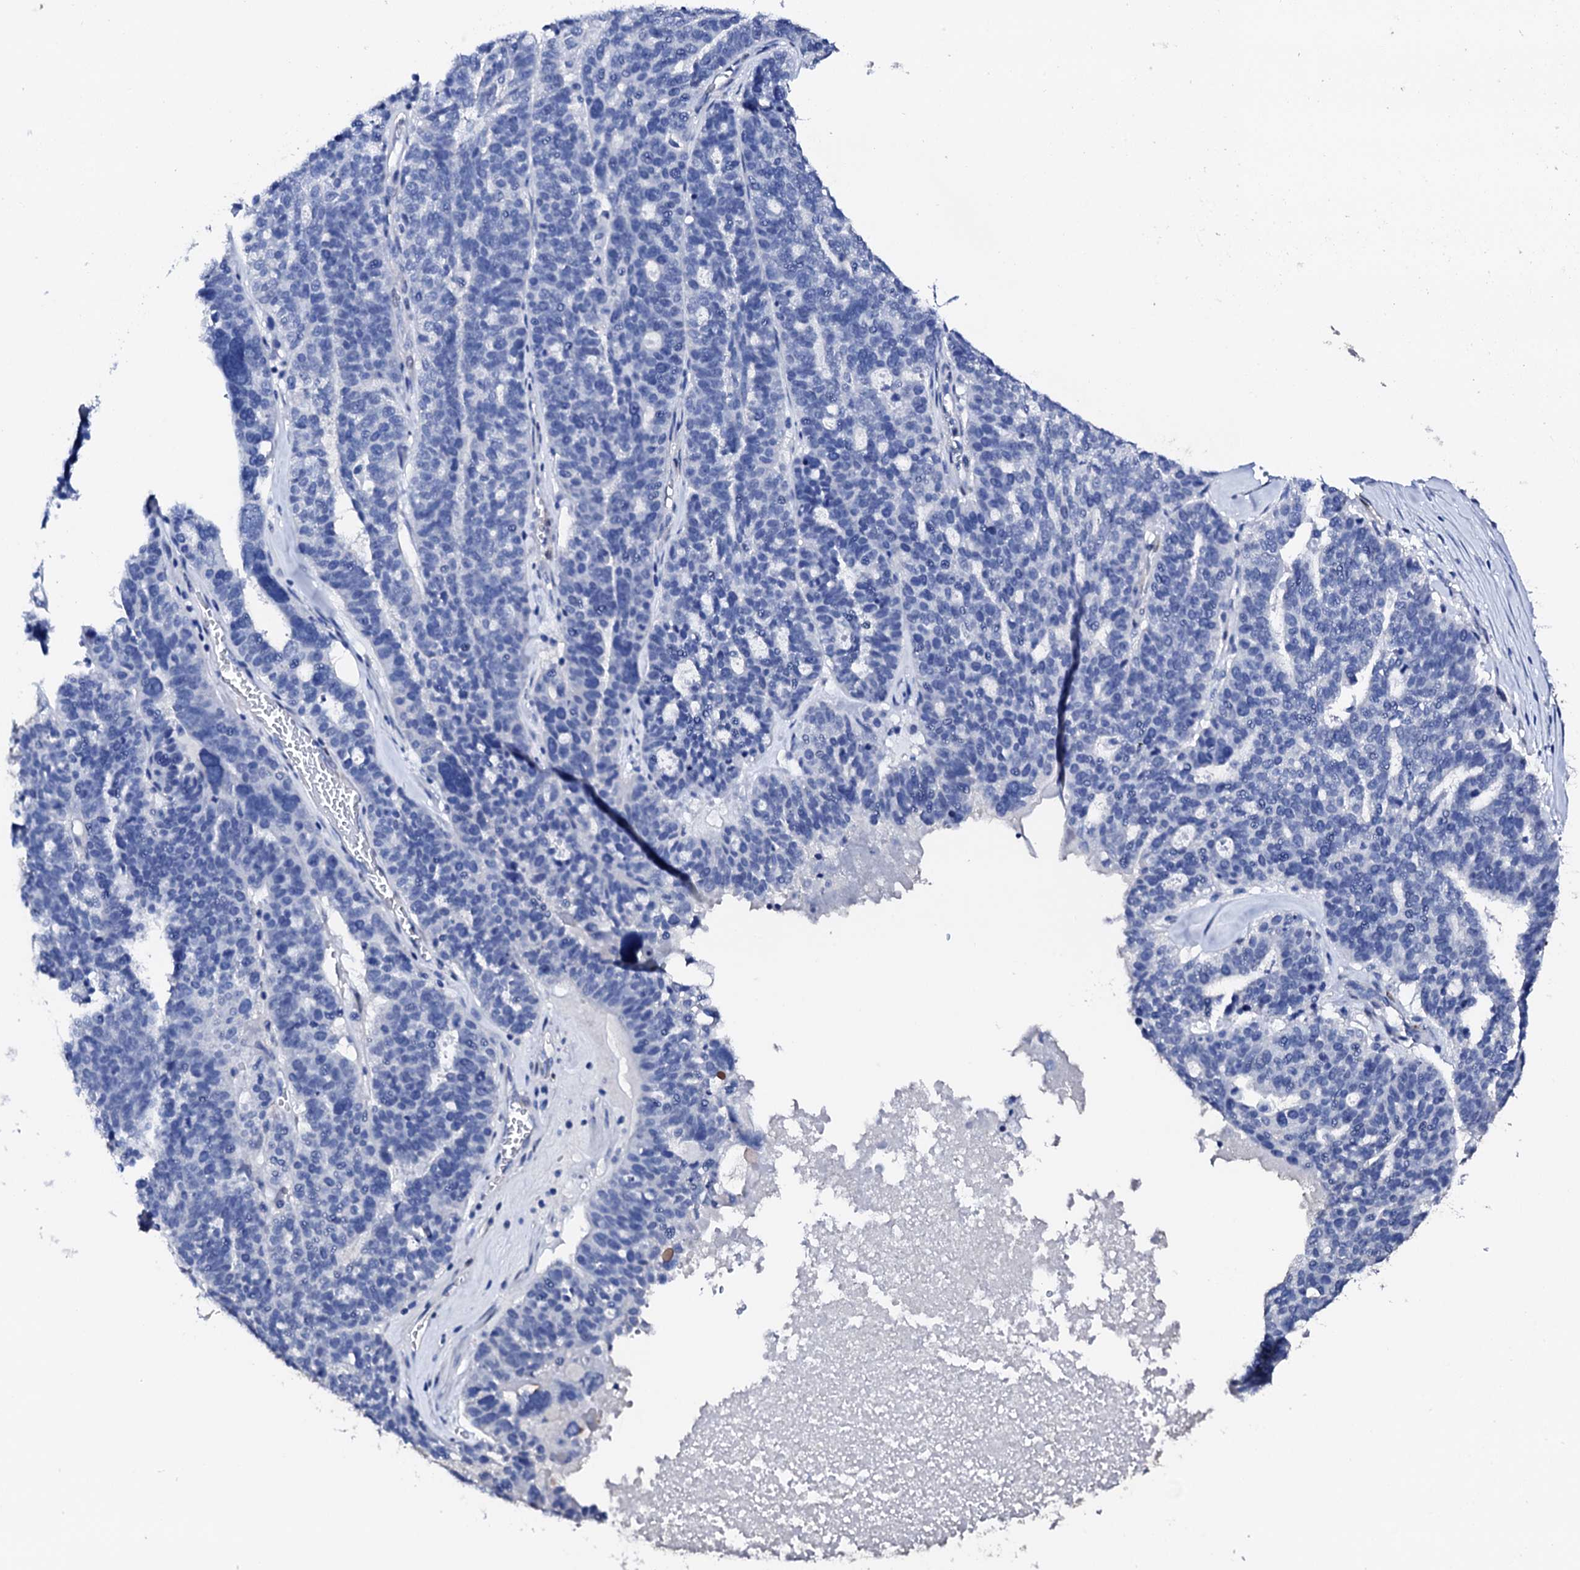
{"staining": {"intensity": "negative", "quantity": "none", "location": "none"}, "tissue": "ovarian cancer", "cell_type": "Tumor cells", "image_type": "cancer", "snomed": [{"axis": "morphology", "description": "Cystadenocarcinoma, serous, NOS"}, {"axis": "topography", "description": "Ovary"}], "caption": "A histopathology image of ovarian cancer stained for a protein reveals no brown staining in tumor cells.", "gene": "NRIP2", "patient": {"sex": "female", "age": 59}}